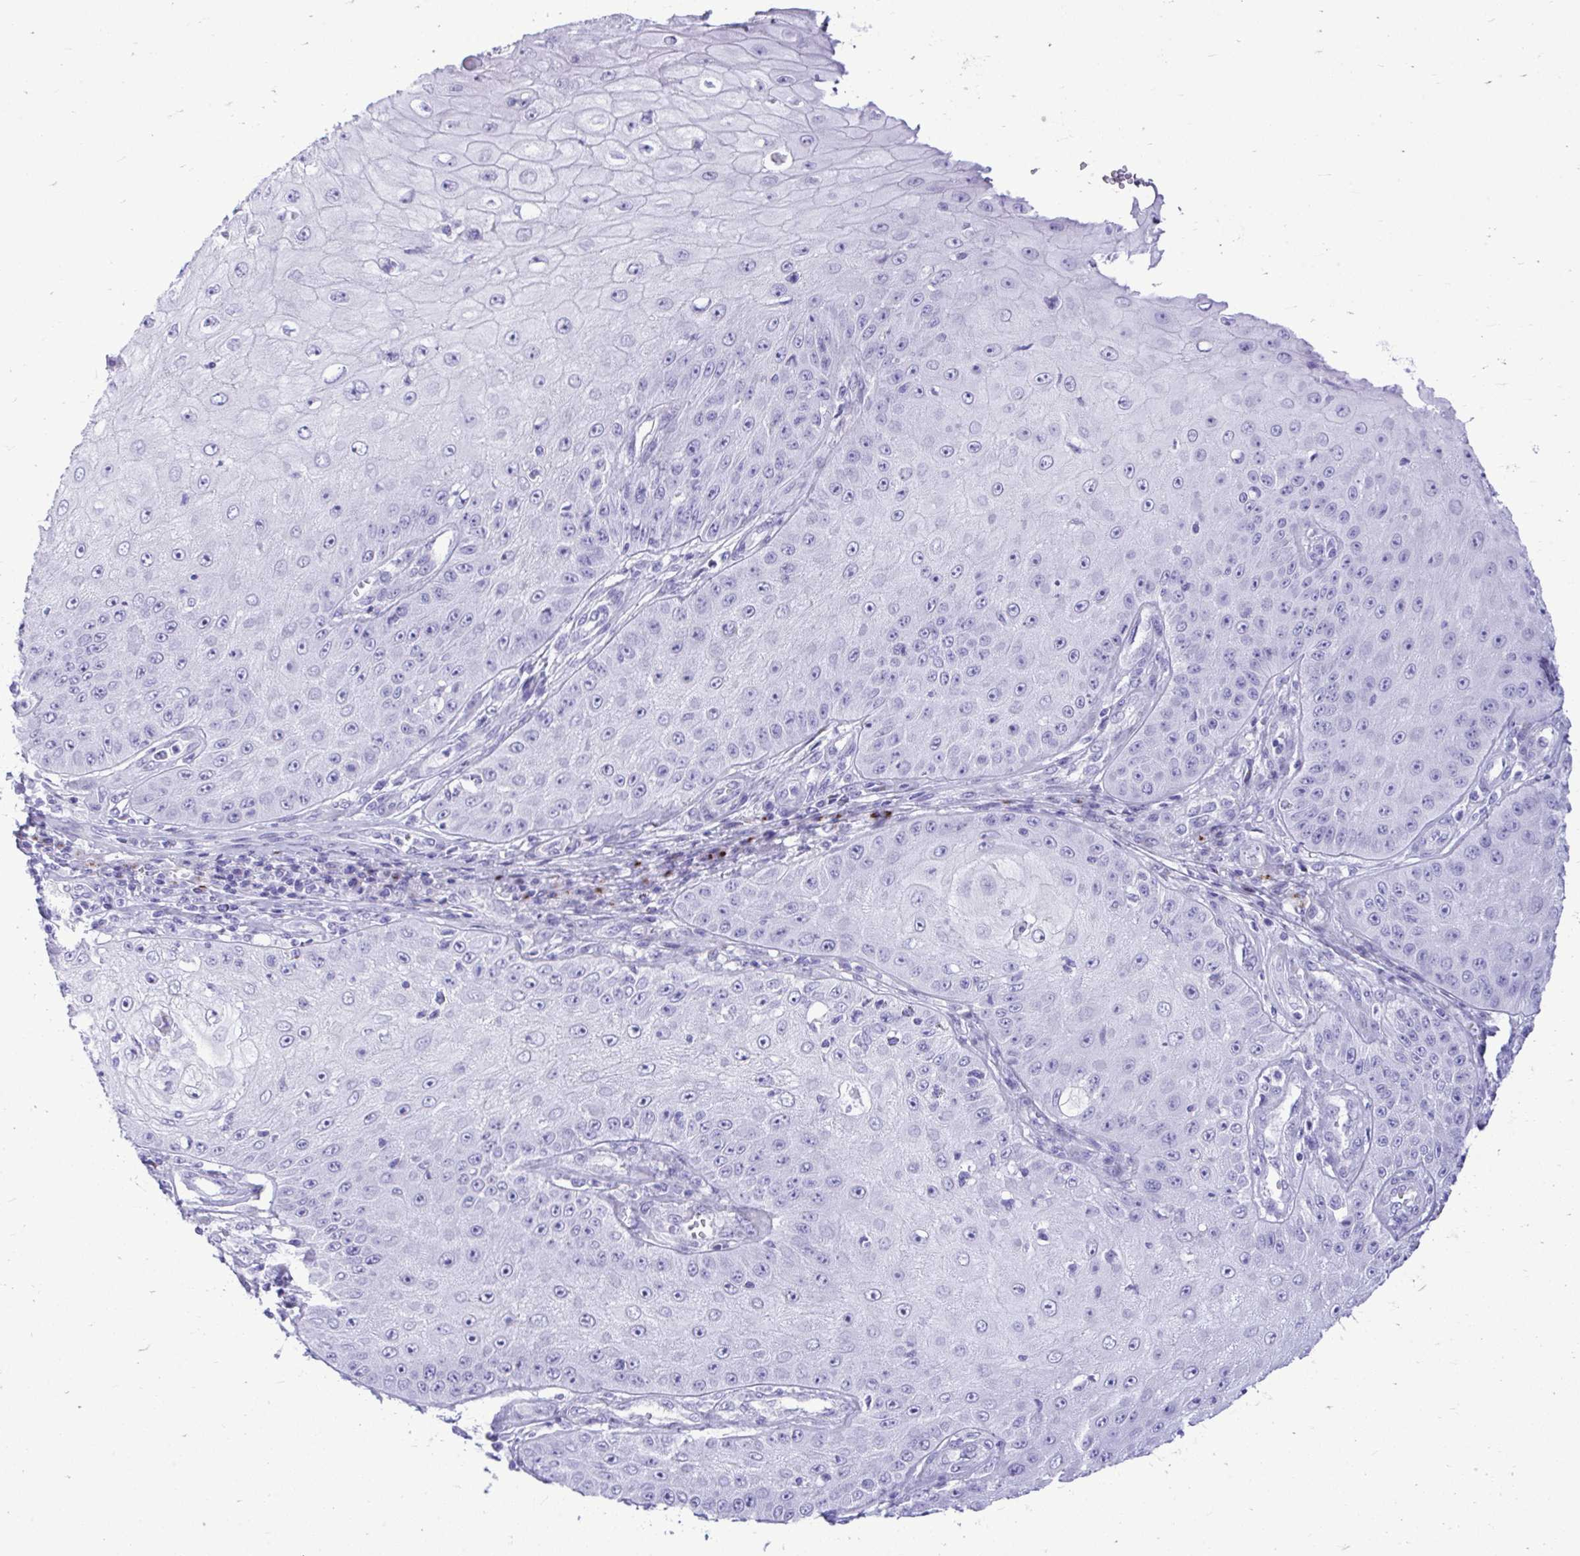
{"staining": {"intensity": "negative", "quantity": "none", "location": "none"}, "tissue": "skin cancer", "cell_type": "Tumor cells", "image_type": "cancer", "snomed": [{"axis": "morphology", "description": "Squamous cell carcinoma, NOS"}, {"axis": "topography", "description": "Skin"}], "caption": "High power microscopy micrograph of an immunohistochemistry histopathology image of squamous cell carcinoma (skin), revealing no significant staining in tumor cells. The staining was performed using DAB to visualize the protein expression in brown, while the nuclei were stained in blue with hematoxylin (Magnification: 20x).", "gene": "ANKDD1B", "patient": {"sex": "male", "age": 70}}